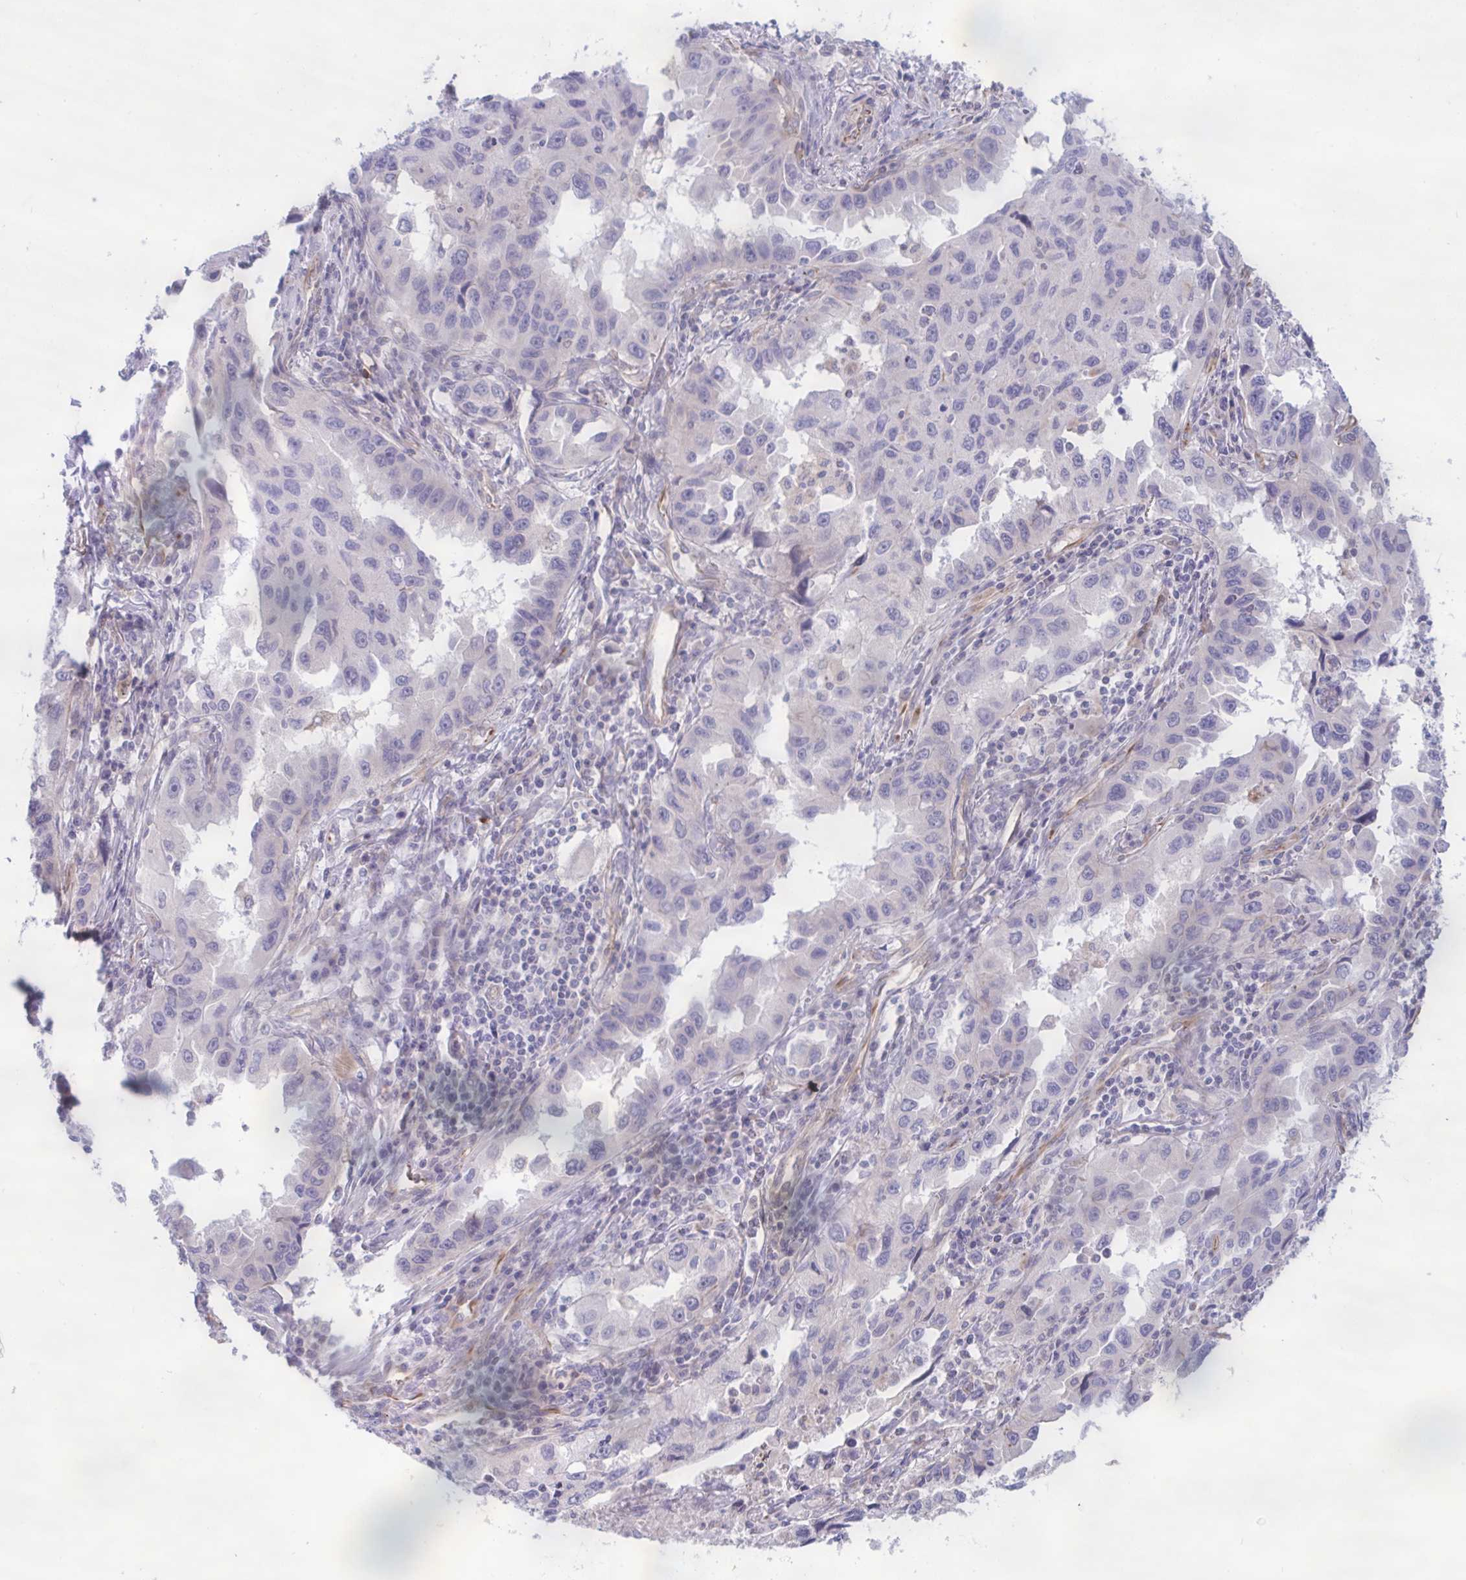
{"staining": {"intensity": "negative", "quantity": "none", "location": "none"}, "tissue": "lung cancer", "cell_type": "Tumor cells", "image_type": "cancer", "snomed": [{"axis": "morphology", "description": "Adenocarcinoma, NOS"}, {"axis": "topography", "description": "Lung"}], "caption": "DAB immunohistochemical staining of lung adenocarcinoma exhibits no significant expression in tumor cells.", "gene": "DCBLD1", "patient": {"sex": "female", "age": 73}}